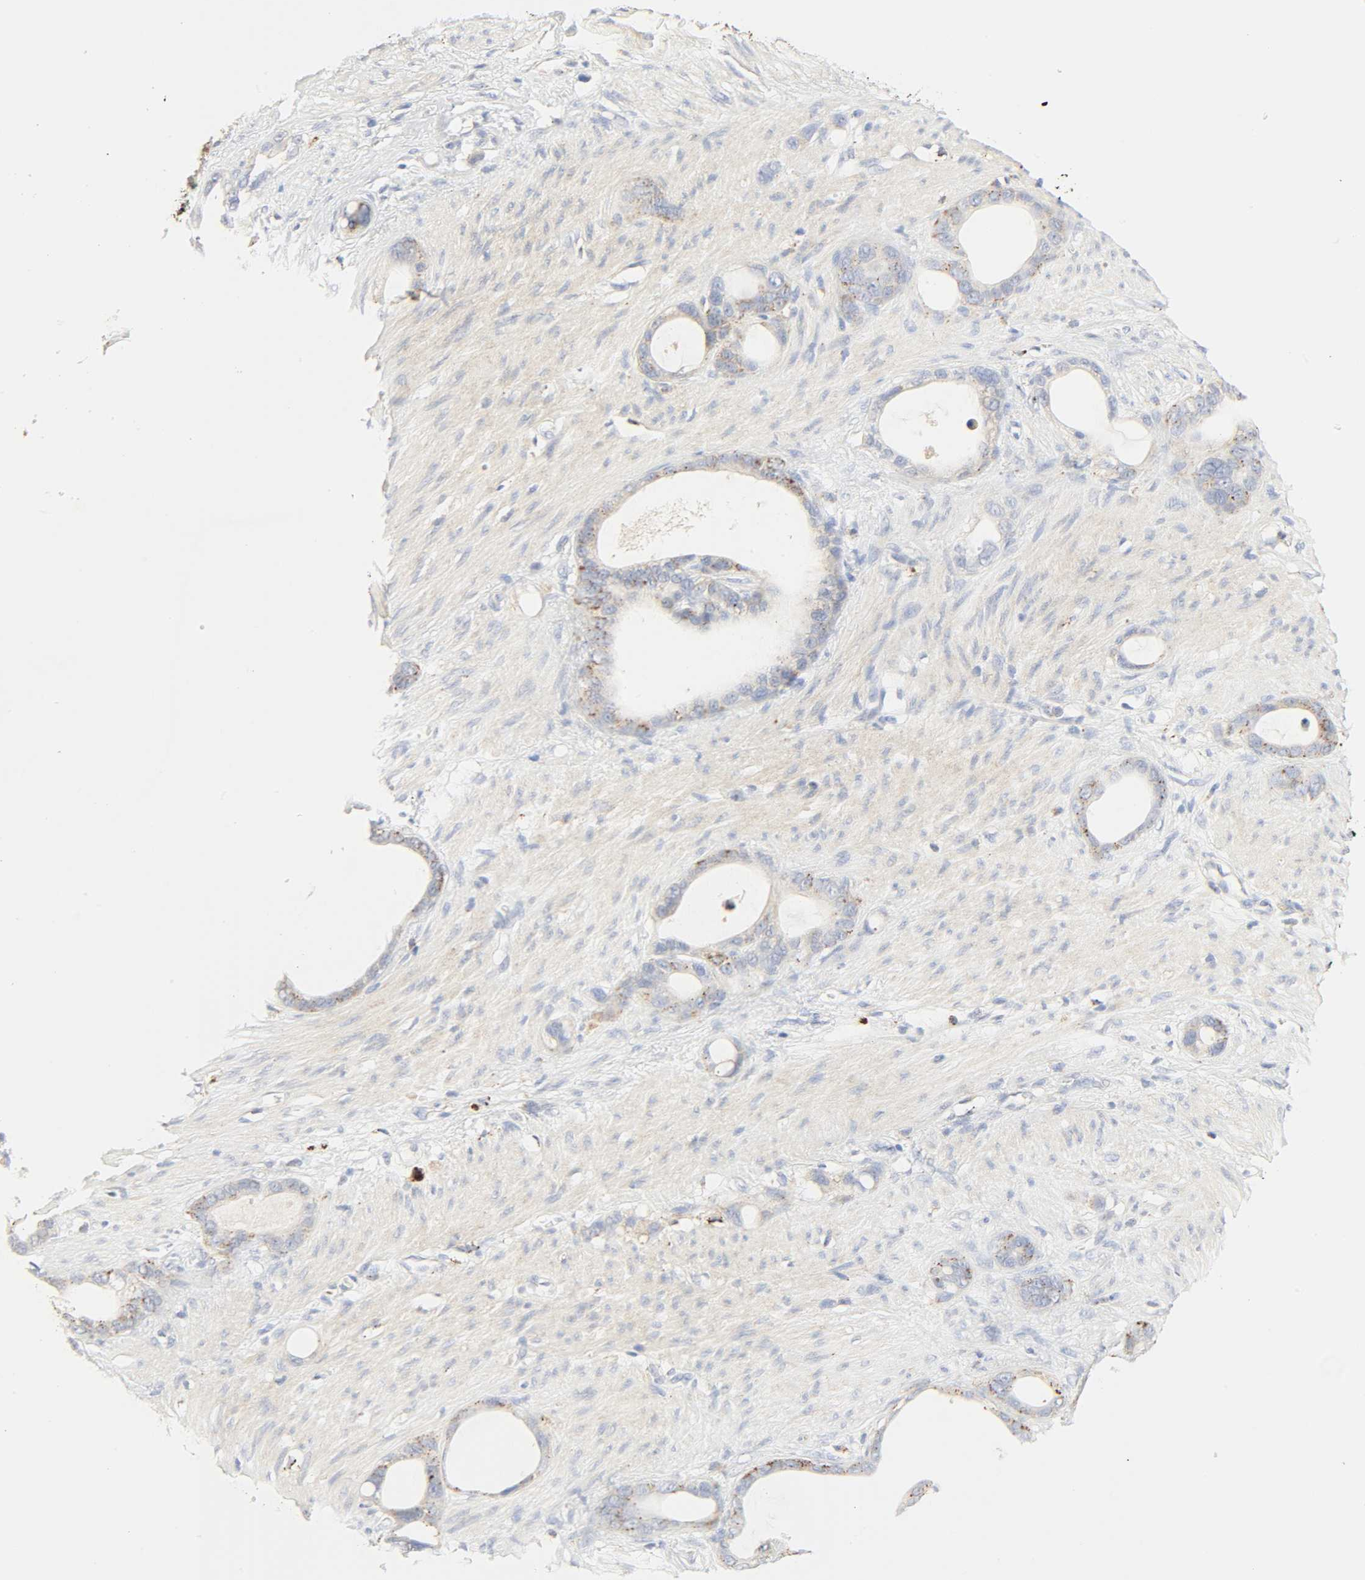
{"staining": {"intensity": "moderate", "quantity": "25%-75%", "location": "cytoplasmic/membranous"}, "tissue": "stomach cancer", "cell_type": "Tumor cells", "image_type": "cancer", "snomed": [{"axis": "morphology", "description": "Adenocarcinoma, NOS"}, {"axis": "topography", "description": "Stomach"}], "caption": "A high-resolution micrograph shows immunohistochemistry staining of stomach cancer (adenocarcinoma), which demonstrates moderate cytoplasmic/membranous expression in about 25%-75% of tumor cells.", "gene": "CAMK2A", "patient": {"sex": "female", "age": 75}}